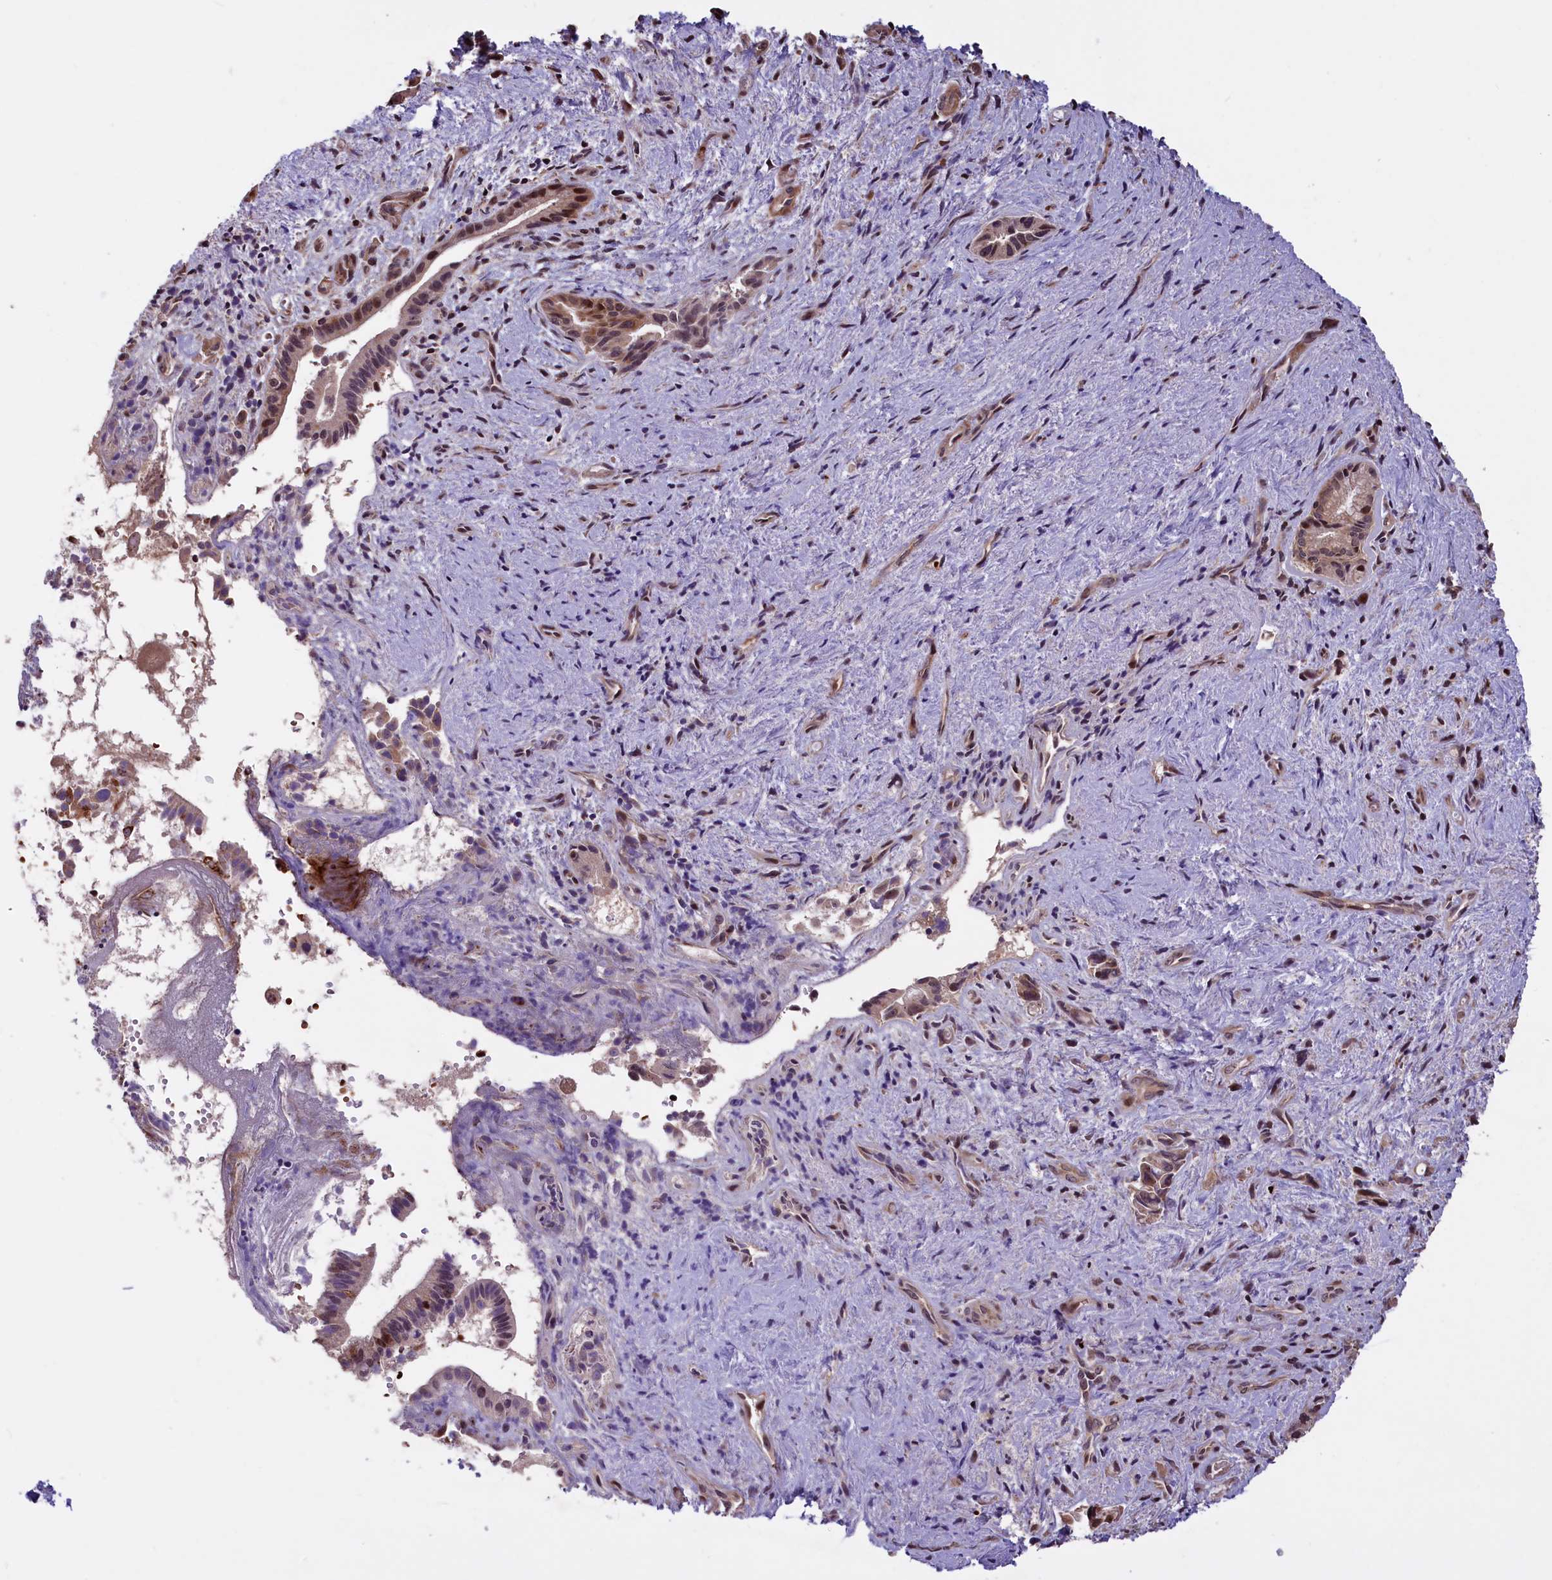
{"staining": {"intensity": "moderate", "quantity": "25%-75%", "location": "cytoplasmic/membranous,nuclear"}, "tissue": "pancreatic cancer", "cell_type": "Tumor cells", "image_type": "cancer", "snomed": [{"axis": "morphology", "description": "Adenocarcinoma, NOS"}, {"axis": "topography", "description": "Pancreas"}], "caption": "High-power microscopy captured an immunohistochemistry (IHC) micrograph of pancreatic cancer (adenocarcinoma), revealing moderate cytoplasmic/membranous and nuclear staining in about 25%-75% of tumor cells.", "gene": "SHFL", "patient": {"sex": "female", "age": 77}}